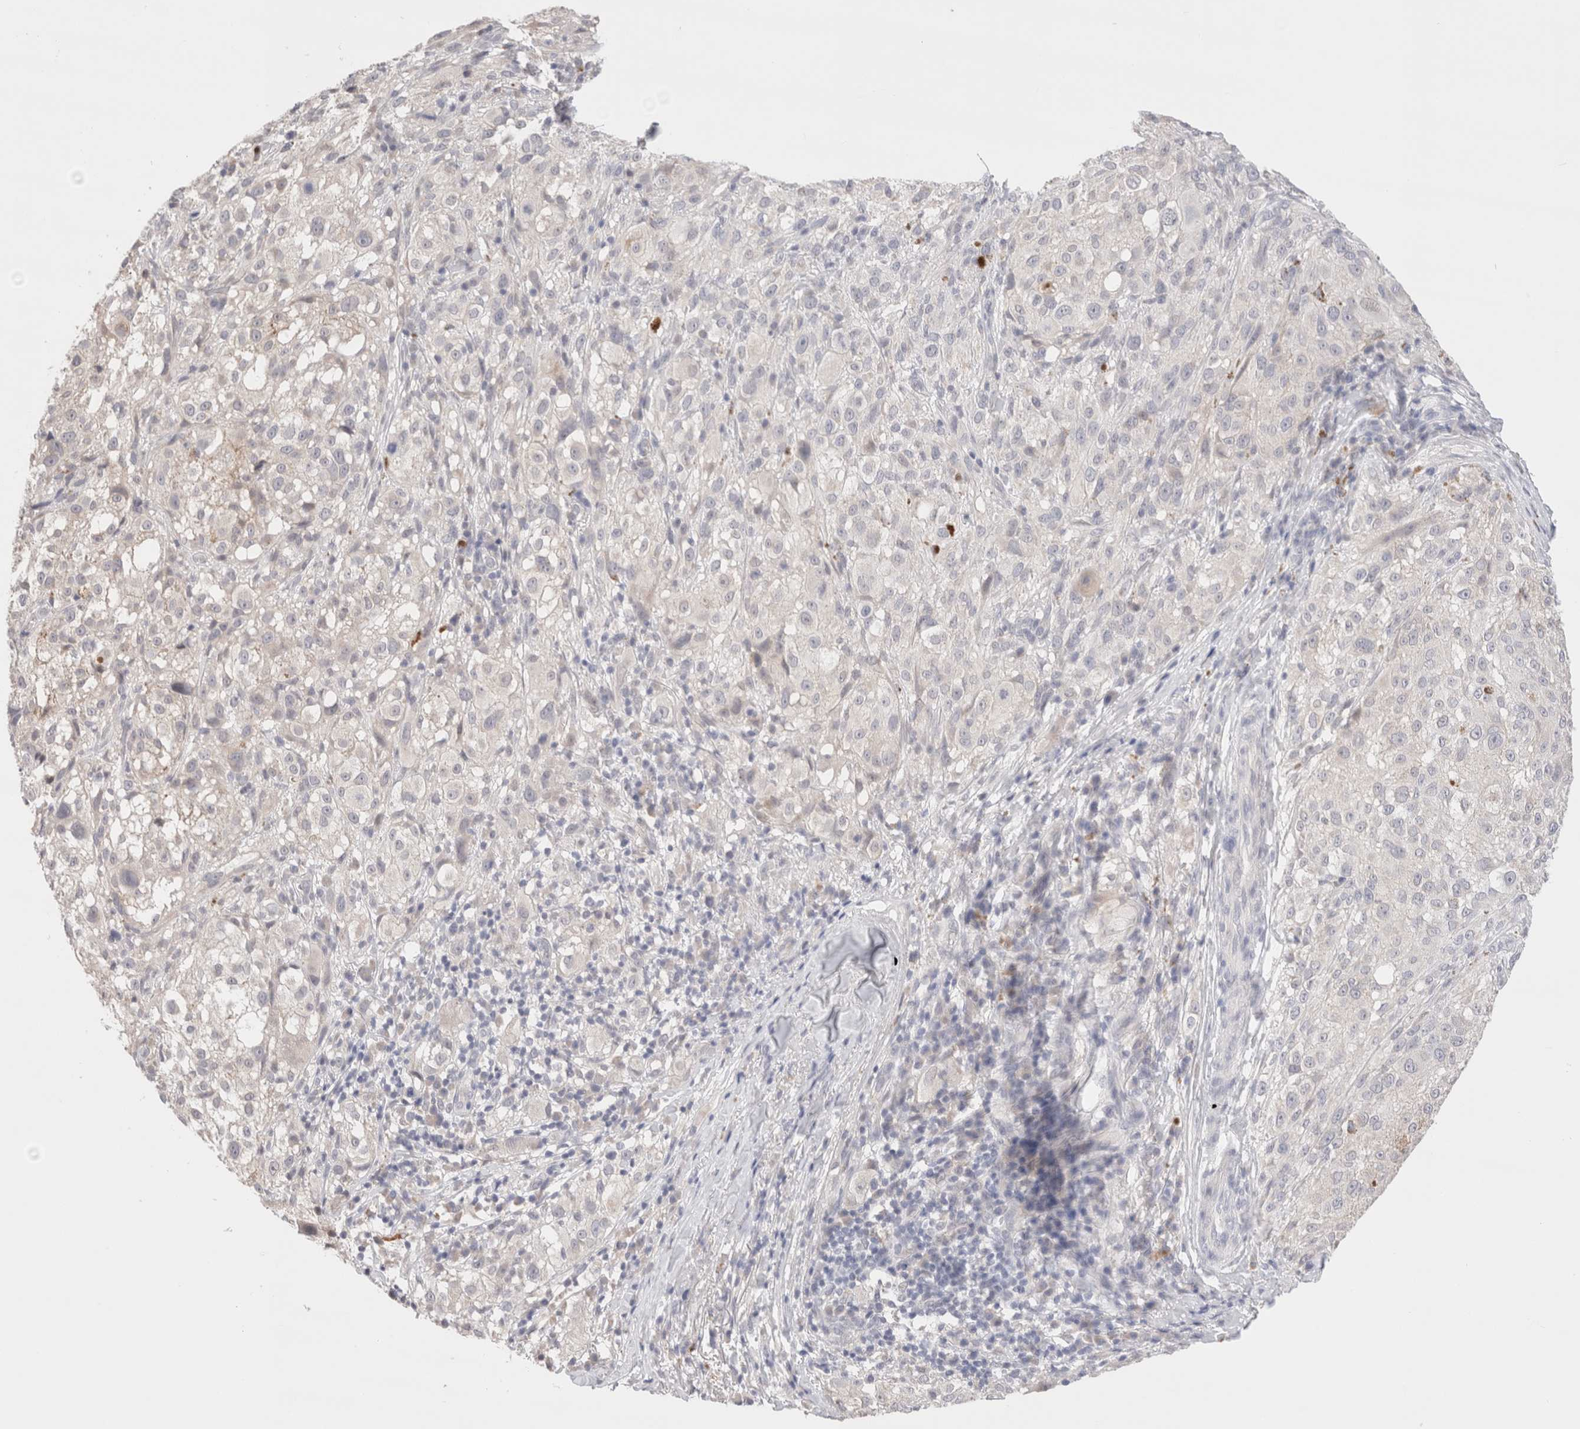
{"staining": {"intensity": "negative", "quantity": "none", "location": "none"}, "tissue": "melanoma", "cell_type": "Tumor cells", "image_type": "cancer", "snomed": [{"axis": "morphology", "description": "Necrosis, NOS"}, {"axis": "morphology", "description": "Malignant melanoma, NOS"}, {"axis": "topography", "description": "Skin"}], "caption": "An immunohistochemistry micrograph of melanoma is shown. There is no staining in tumor cells of melanoma.", "gene": "SPATA20", "patient": {"sex": "female", "age": 87}}